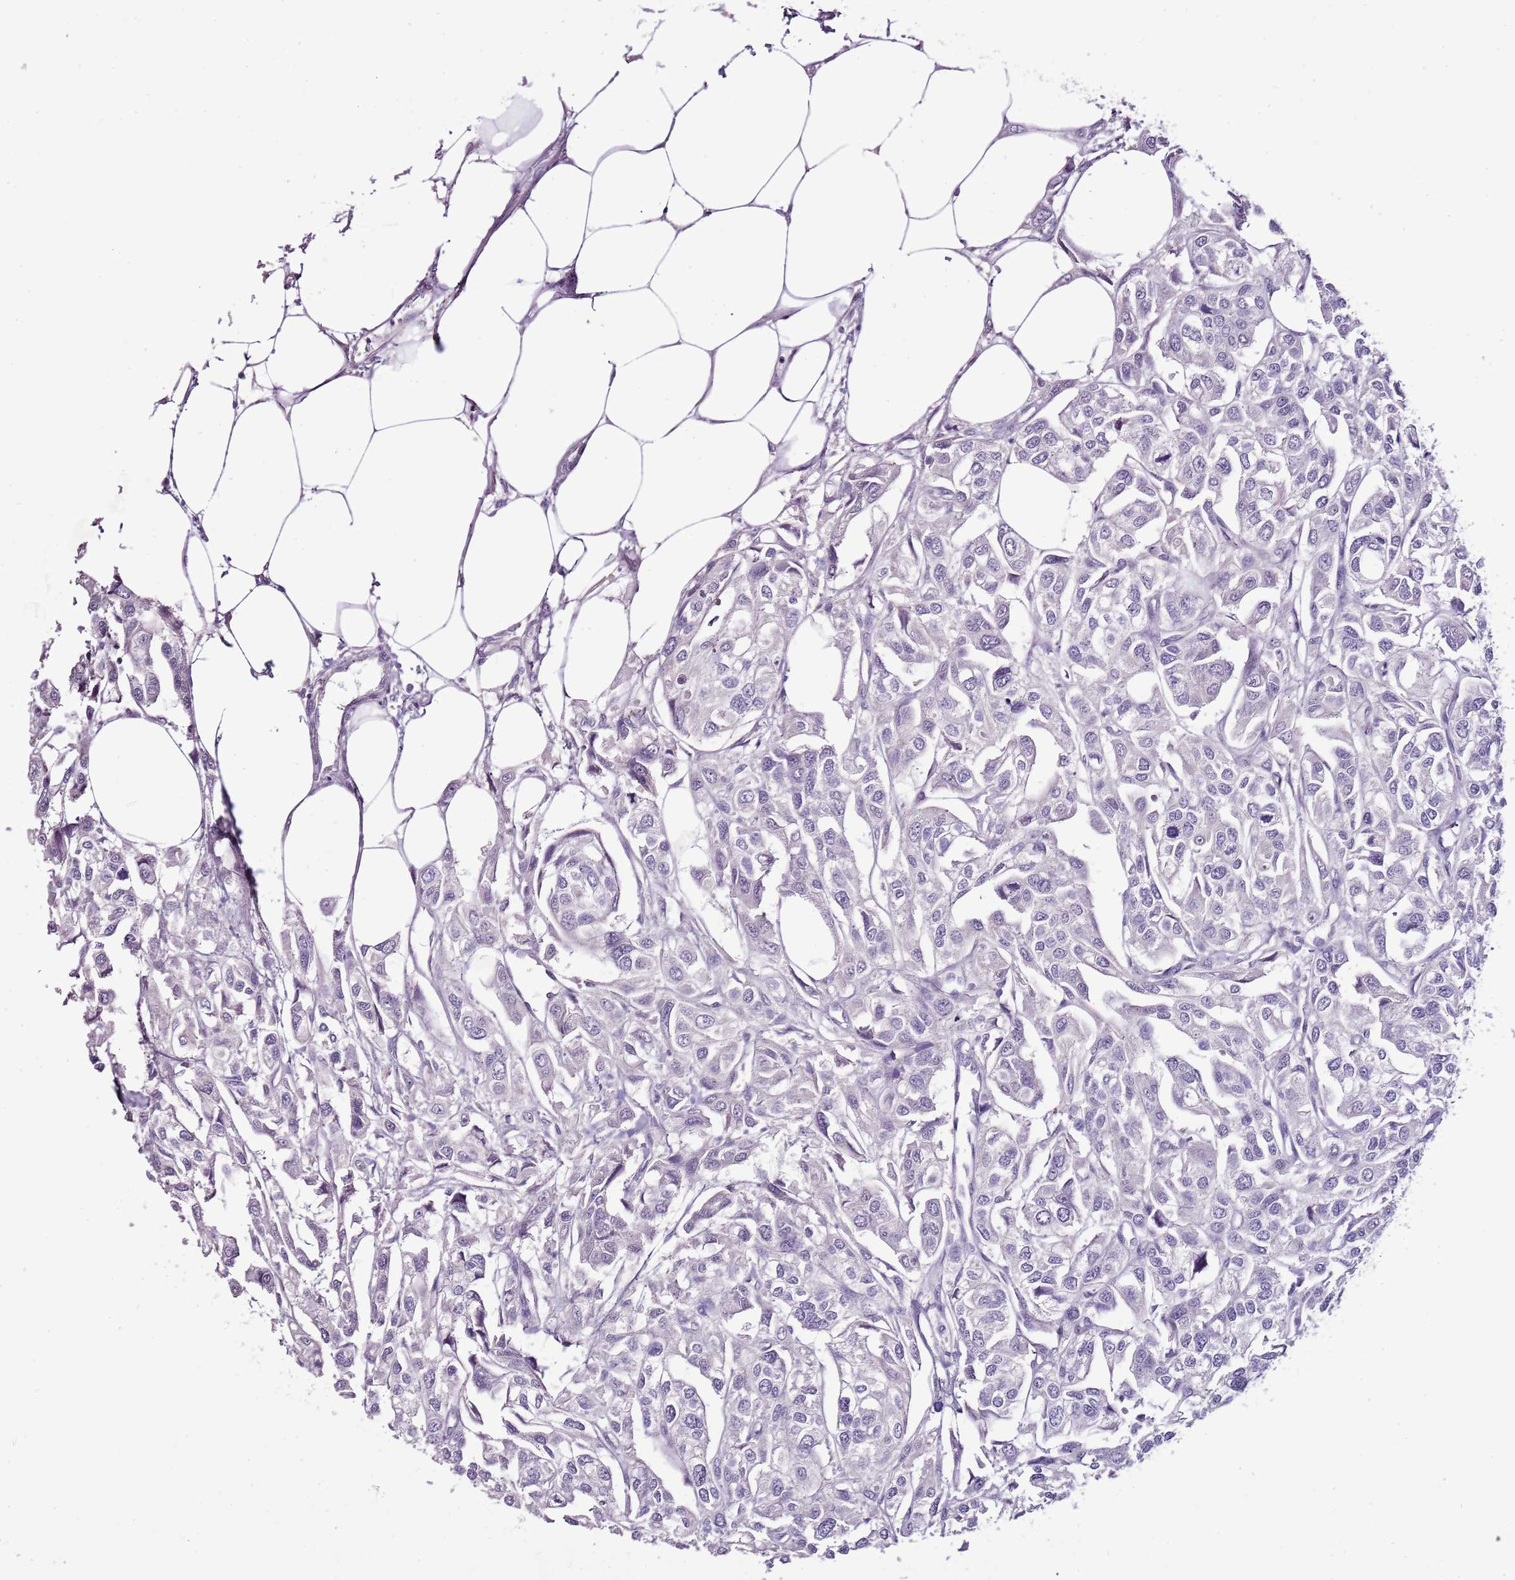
{"staining": {"intensity": "negative", "quantity": "none", "location": "none"}, "tissue": "urothelial cancer", "cell_type": "Tumor cells", "image_type": "cancer", "snomed": [{"axis": "morphology", "description": "Urothelial carcinoma, High grade"}, {"axis": "topography", "description": "Urinary bladder"}], "caption": "There is no significant expression in tumor cells of urothelial cancer.", "gene": "NKX2-3", "patient": {"sex": "male", "age": 67}}